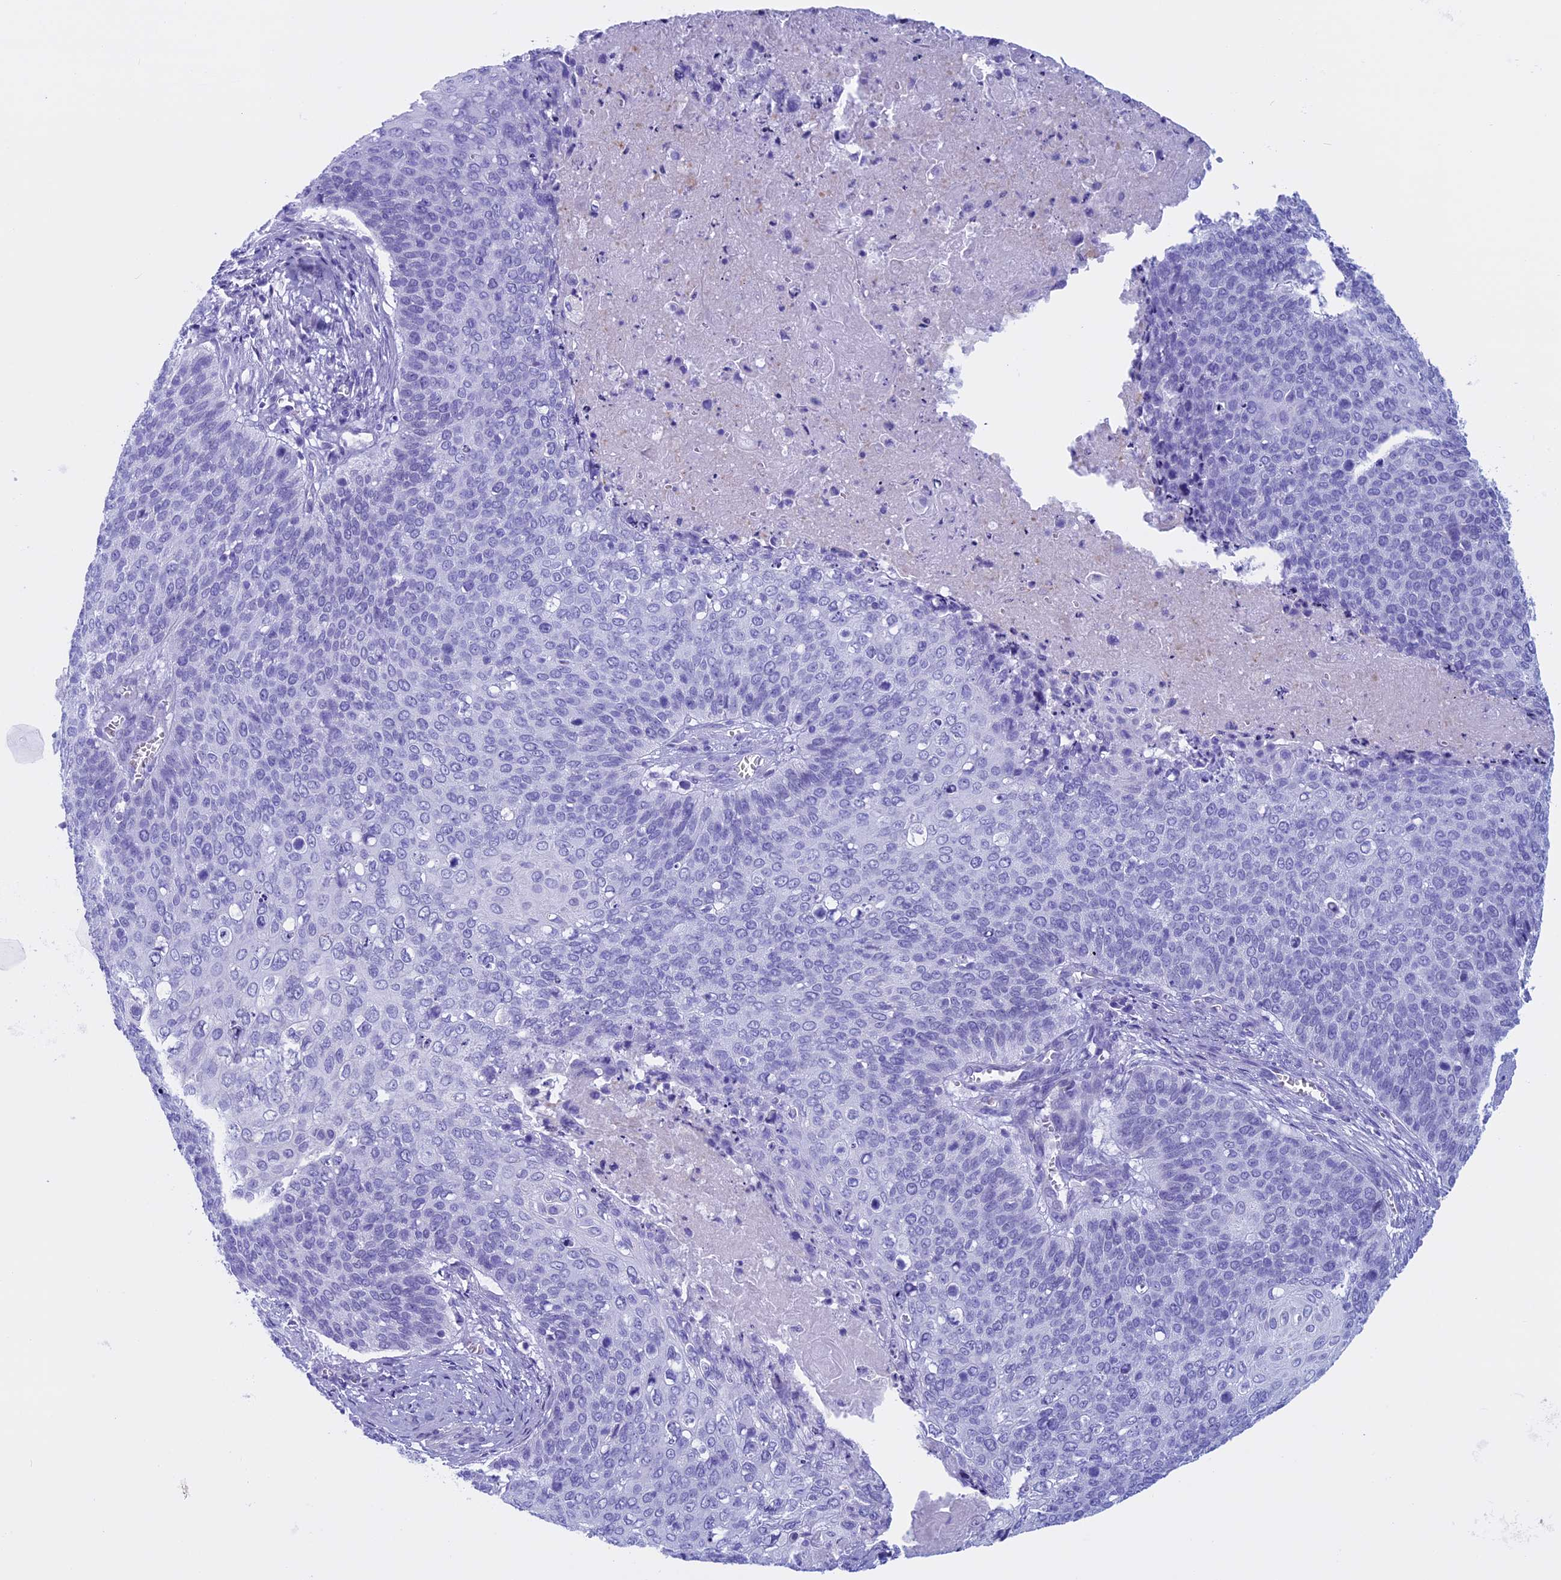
{"staining": {"intensity": "negative", "quantity": "none", "location": "none"}, "tissue": "cervical cancer", "cell_type": "Tumor cells", "image_type": "cancer", "snomed": [{"axis": "morphology", "description": "Squamous cell carcinoma, NOS"}, {"axis": "topography", "description": "Cervix"}], "caption": "Immunohistochemical staining of squamous cell carcinoma (cervical) exhibits no significant positivity in tumor cells. (Brightfield microscopy of DAB (3,3'-diaminobenzidine) immunohistochemistry (IHC) at high magnification).", "gene": "FAM169A", "patient": {"sex": "female", "age": 39}}